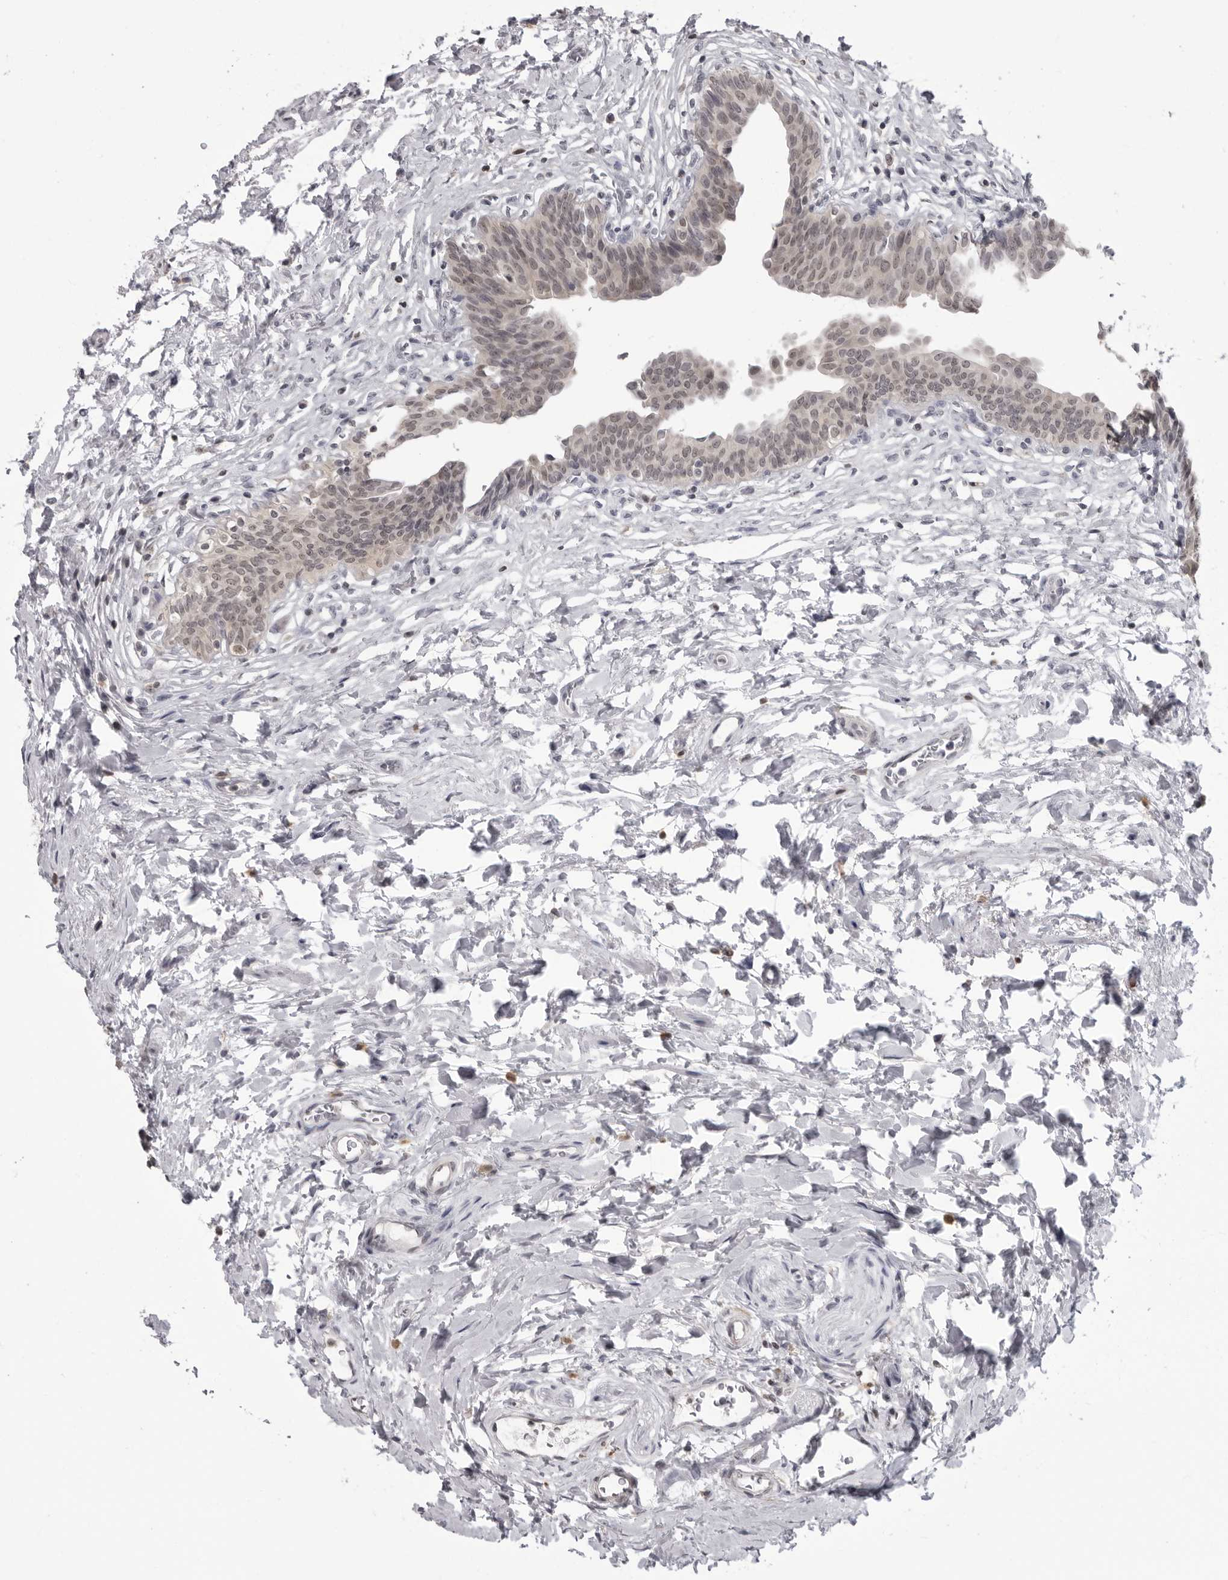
{"staining": {"intensity": "weak", "quantity": "25%-75%", "location": "nuclear"}, "tissue": "urinary bladder", "cell_type": "Urothelial cells", "image_type": "normal", "snomed": [{"axis": "morphology", "description": "Normal tissue, NOS"}, {"axis": "topography", "description": "Urinary bladder"}], "caption": "Human urinary bladder stained with a brown dye displays weak nuclear positive positivity in about 25%-75% of urothelial cells.", "gene": "PDCL3", "patient": {"sex": "male", "age": 83}}